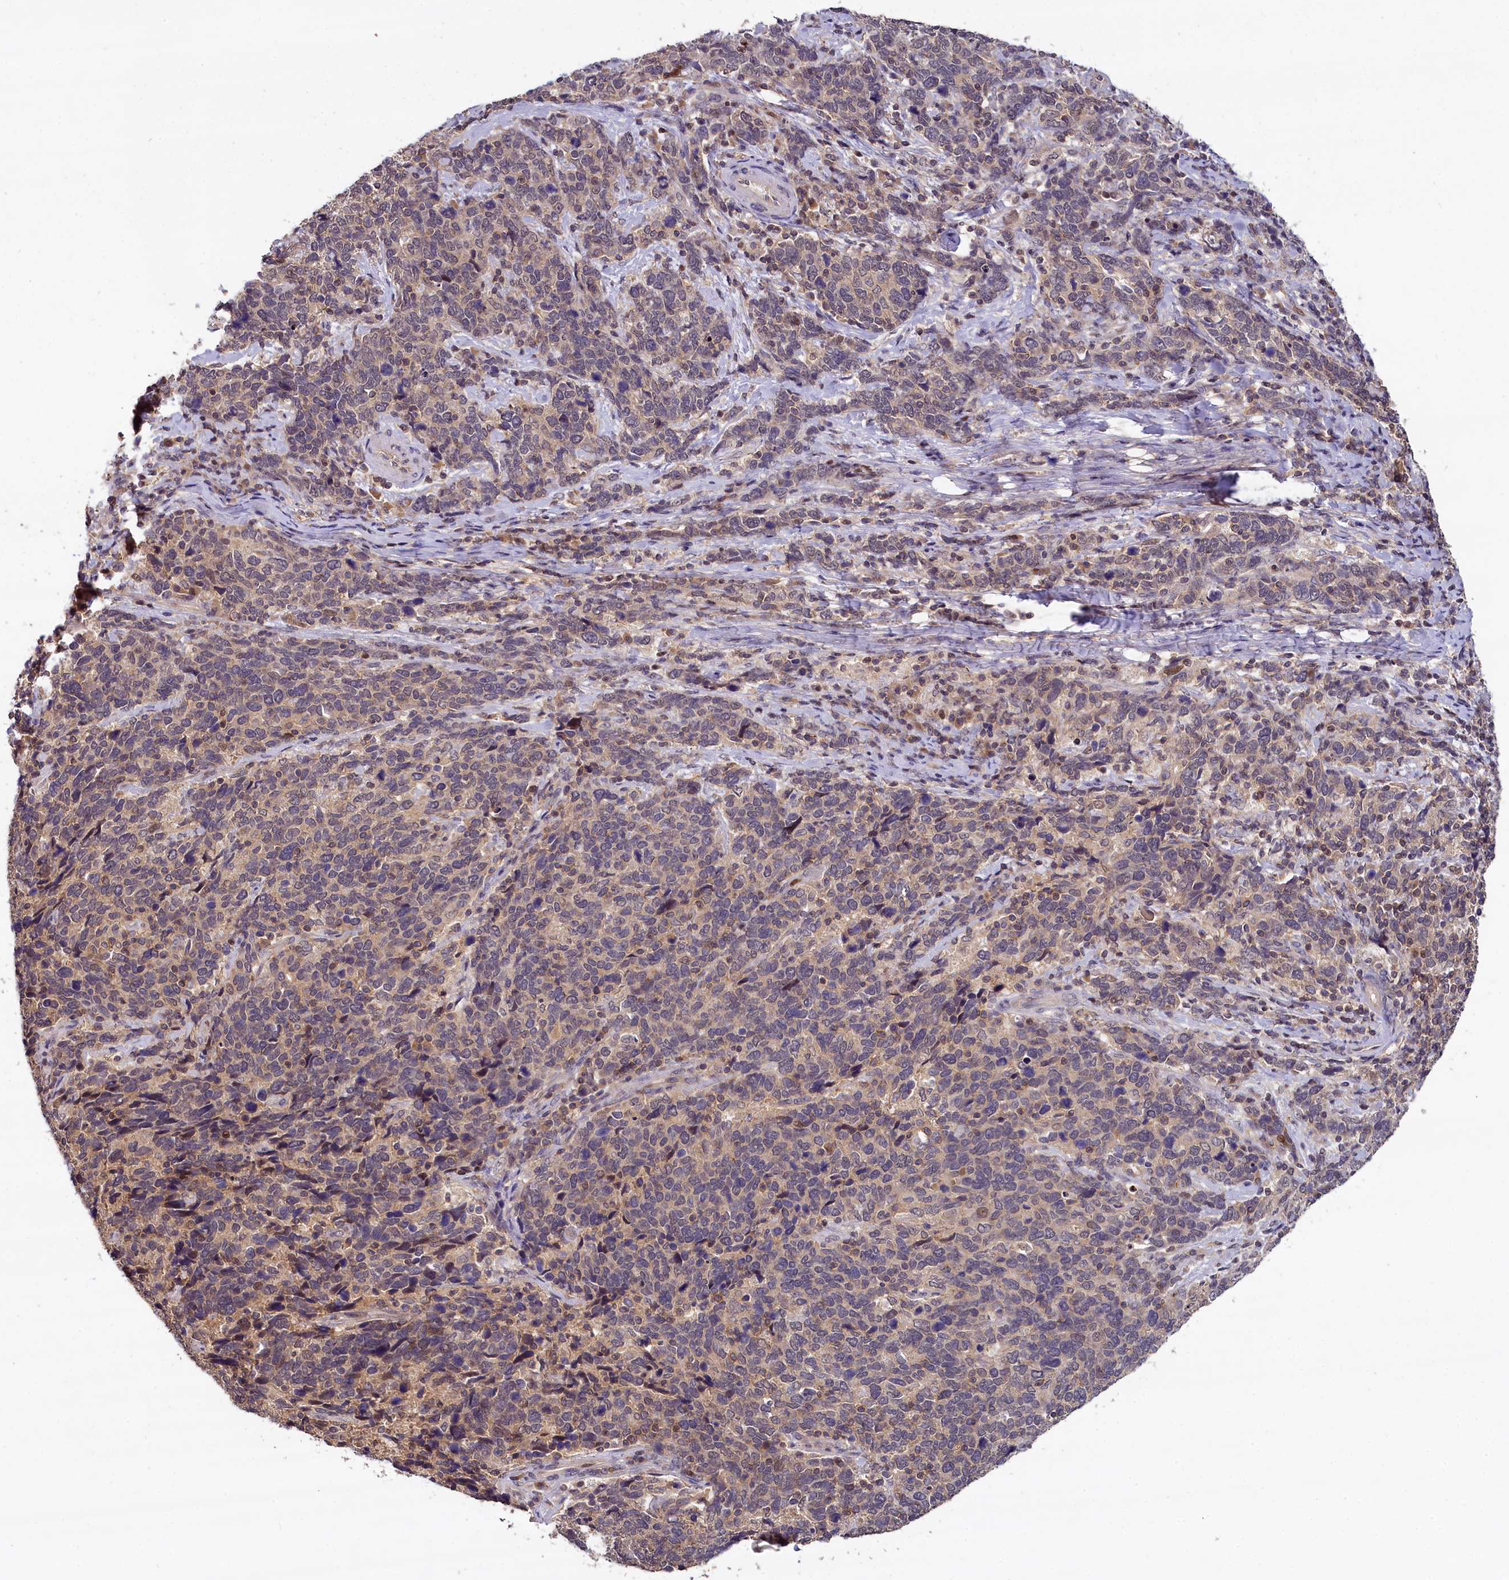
{"staining": {"intensity": "weak", "quantity": "25%-75%", "location": "cytoplasmic/membranous"}, "tissue": "cervical cancer", "cell_type": "Tumor cells", "image_type": "cancer", "snomed": [{"axis": "morphology", "description": "Squamous cell carcinoma, NOS"}, {"axis": "topography", "description": "Cervix"}], "caption": "Immunohistochemistry (IHC) image of human cervical cancer stained for a protein (brown), which displays low levels of weak cytoplasmic/membranous staining in about 25%-75% of tumor cells.", "gene": "TMEM39A", "patient": {"sex": "female", "age": 41}}